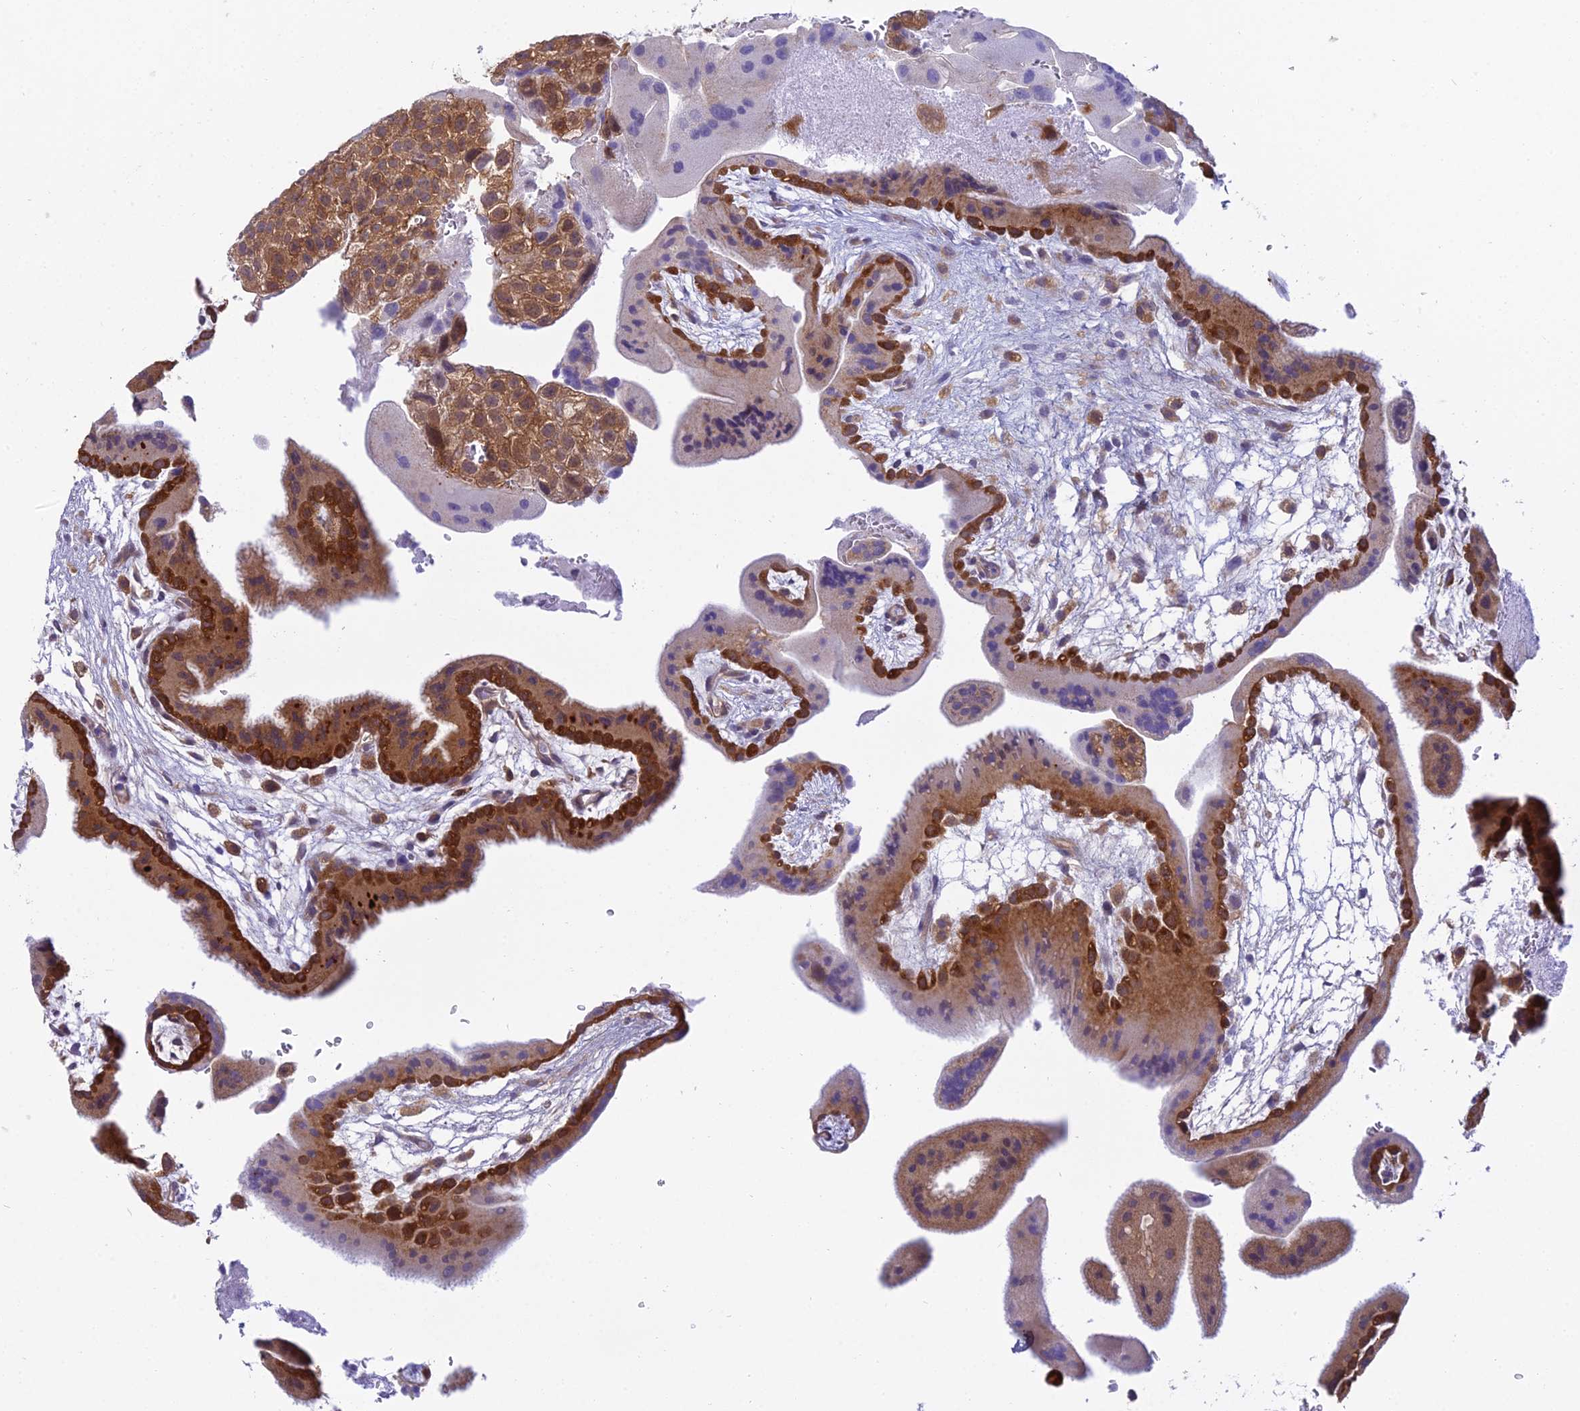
{"staining": {"intensity": "strong", "quantity": ">75%", "location": "cytoplasmic/membranous"}, "tissue": "placenta", "cell_type": "Decidual cells", "image_type": "normal", "snomed": [{"axis": "morphology", "description": "Normal tissue, NOS"}, {"axis": "topography", "description": "Placenta"}], "caption": "Brown immunohistochemical staining in unremarkable placenta displays strong cytoplasmic/membranous positivity in about >75% of decidual cells. (Brightfield microscopy of DAB IHC at high magnification).", "gene": "UBE2G1", "patient": {"sex": "female", "age": 35}}